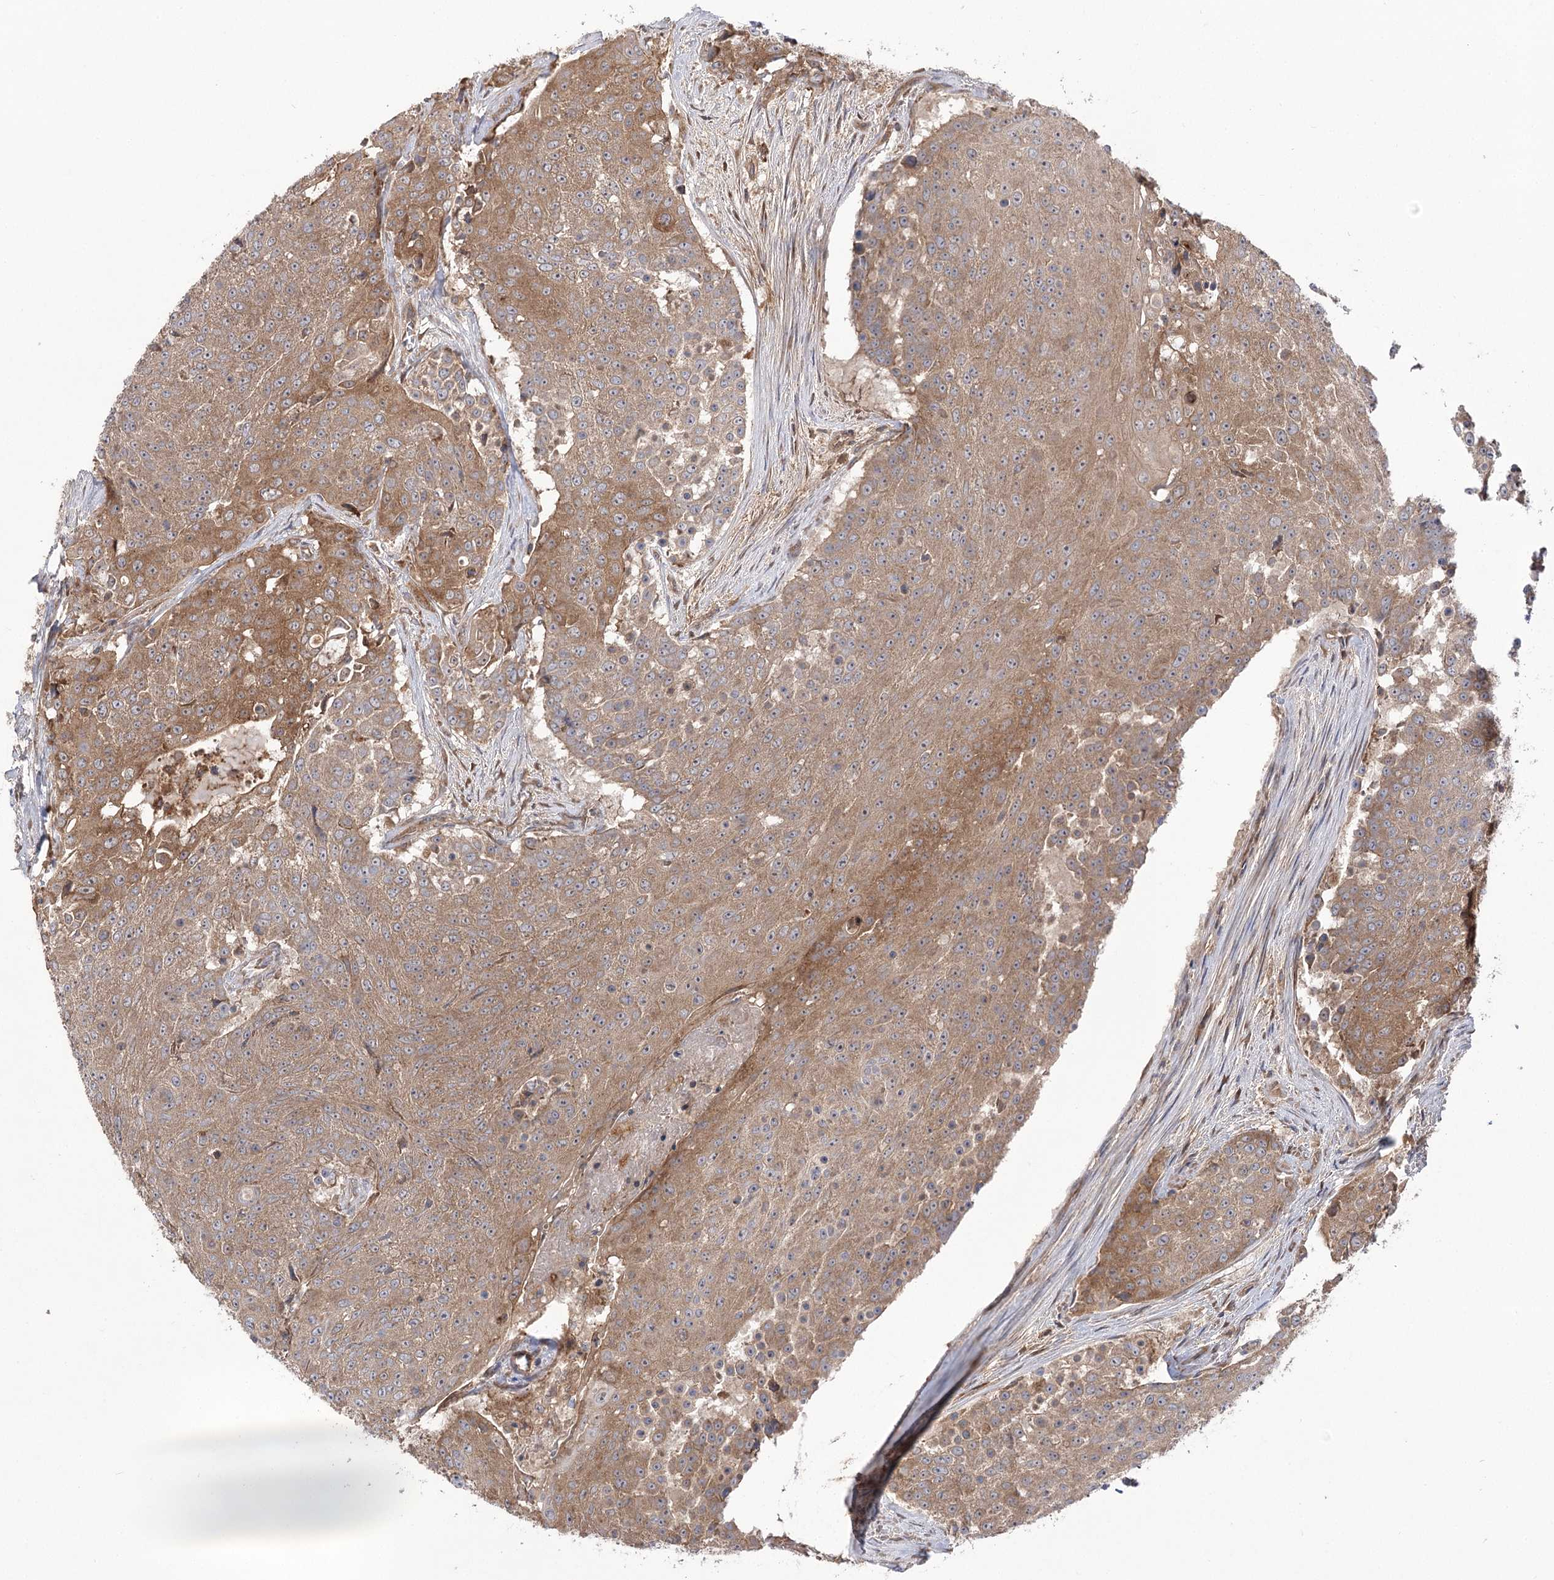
{"staining": {"intensity": "moderate", "quantity": ">75%", "location": "cytoplasmic/membranous"}, "tissue": "urothelial cancer", "cell_type": "Tumor cells", "image_type": "cancer", "snomed": [{"axis": "morphology", "description": "Urothelial carcinoma, High grade"}, {"axis": "topography", "description": "Urinary bladder"}], "caption": "Approximately >75% of tumor cells in high-grade urothelial carcinoma demonstrate moderate cytoplasmic/membranous protein staining as visualized by brown immunohistochemical staining.", "gene": "VPS37B", "patient": {"sex": "female", "age": 63}}